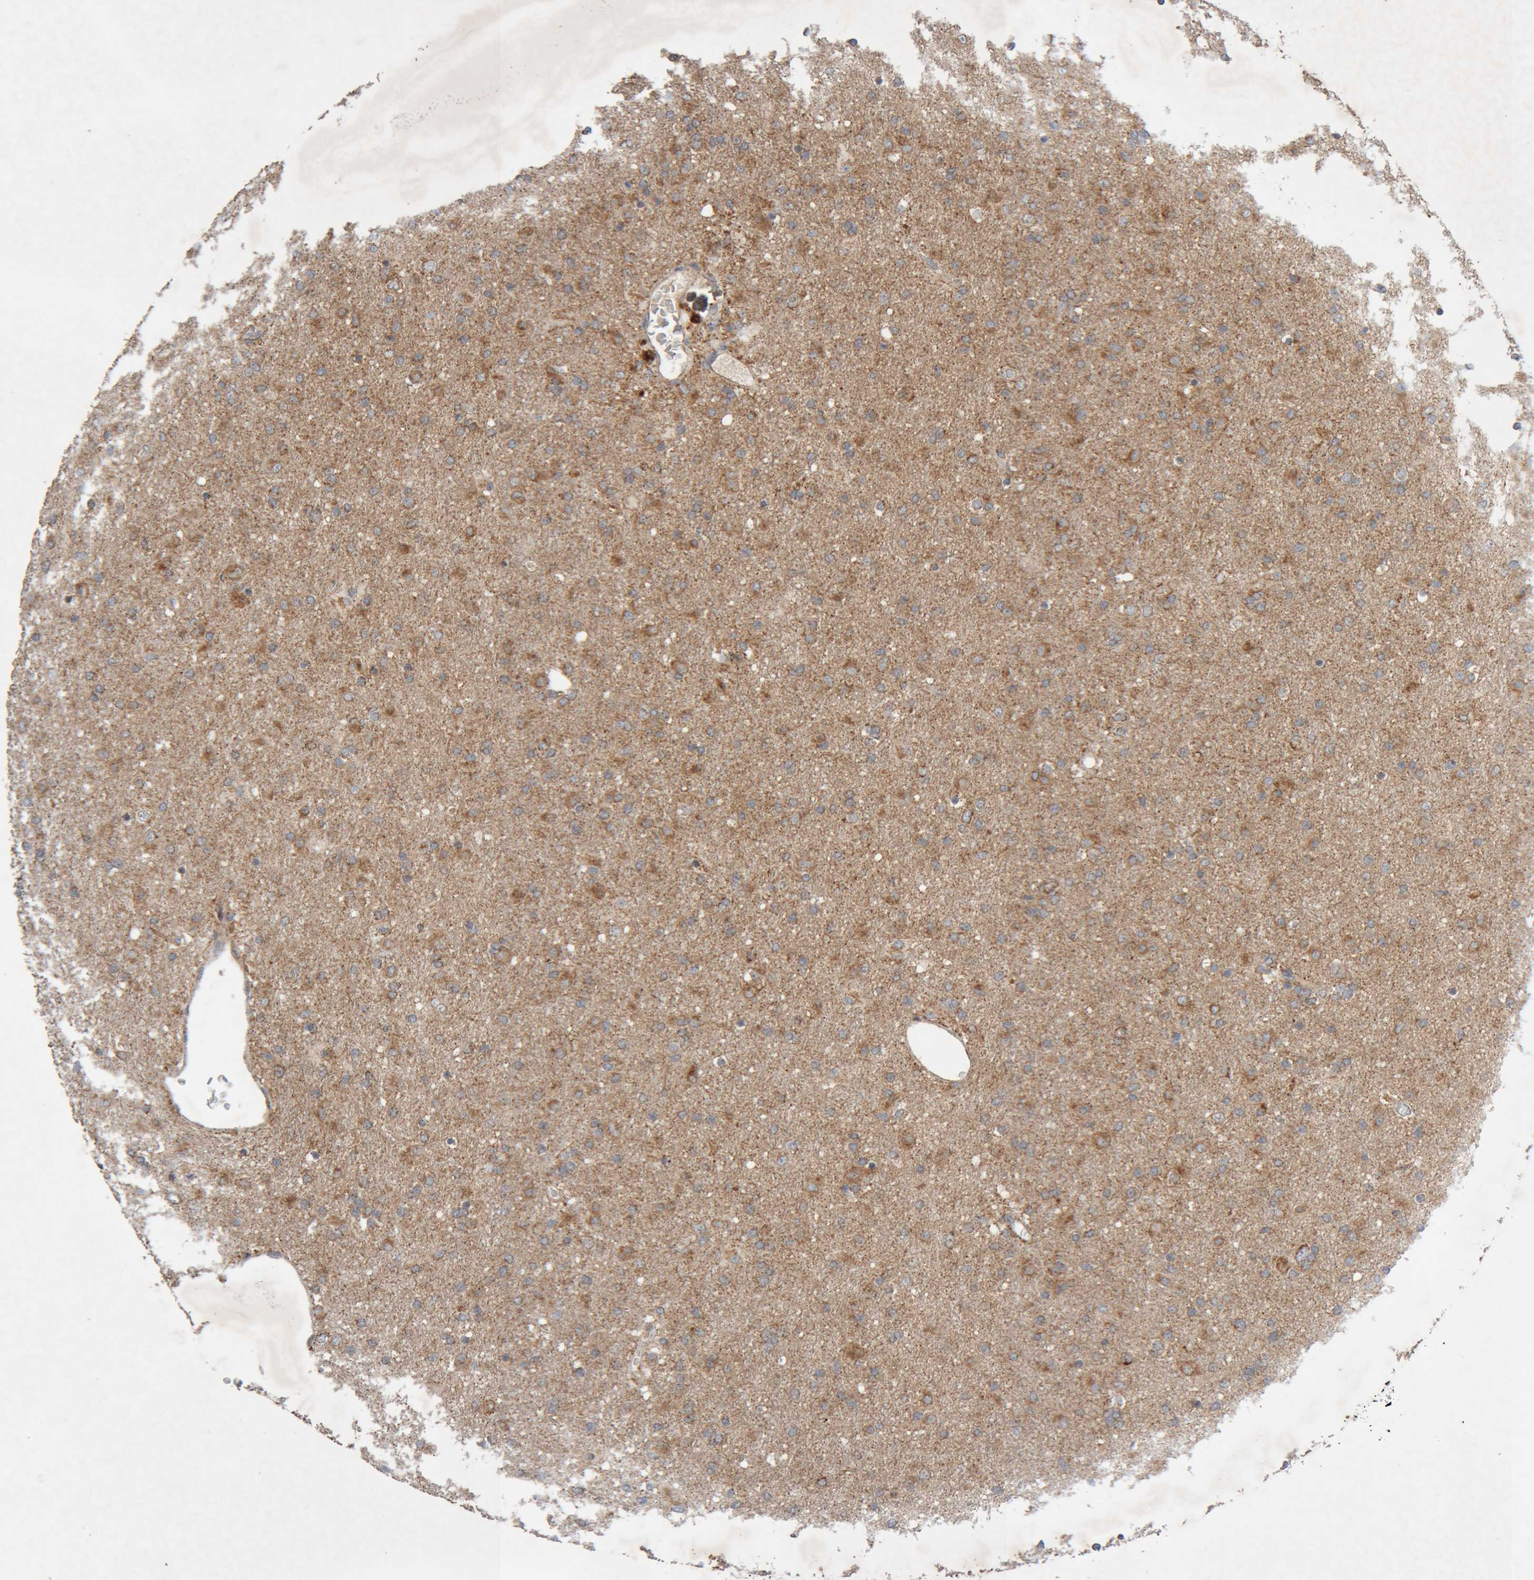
{"staining": {"intensity": "moderate", "quantity": ">75%", "location": "cytoplasmic/membranous"}, "tissue": "glioma", "cell_type": "Tumor cells", "image_type": "cancer", "snomed": [{"axis": "morphology", "description": "Glioma, malignant, Low grade"}, {"axis": "topography", "description": "Brain"}], "caption": "Tumor cells show medium levels of moderate cytoplasmic/membranous staining in about >75% of cells in human malignant low-grade glioma.", "gene": "KIF21B", "patient": {"sex": "male", "age": 65}}